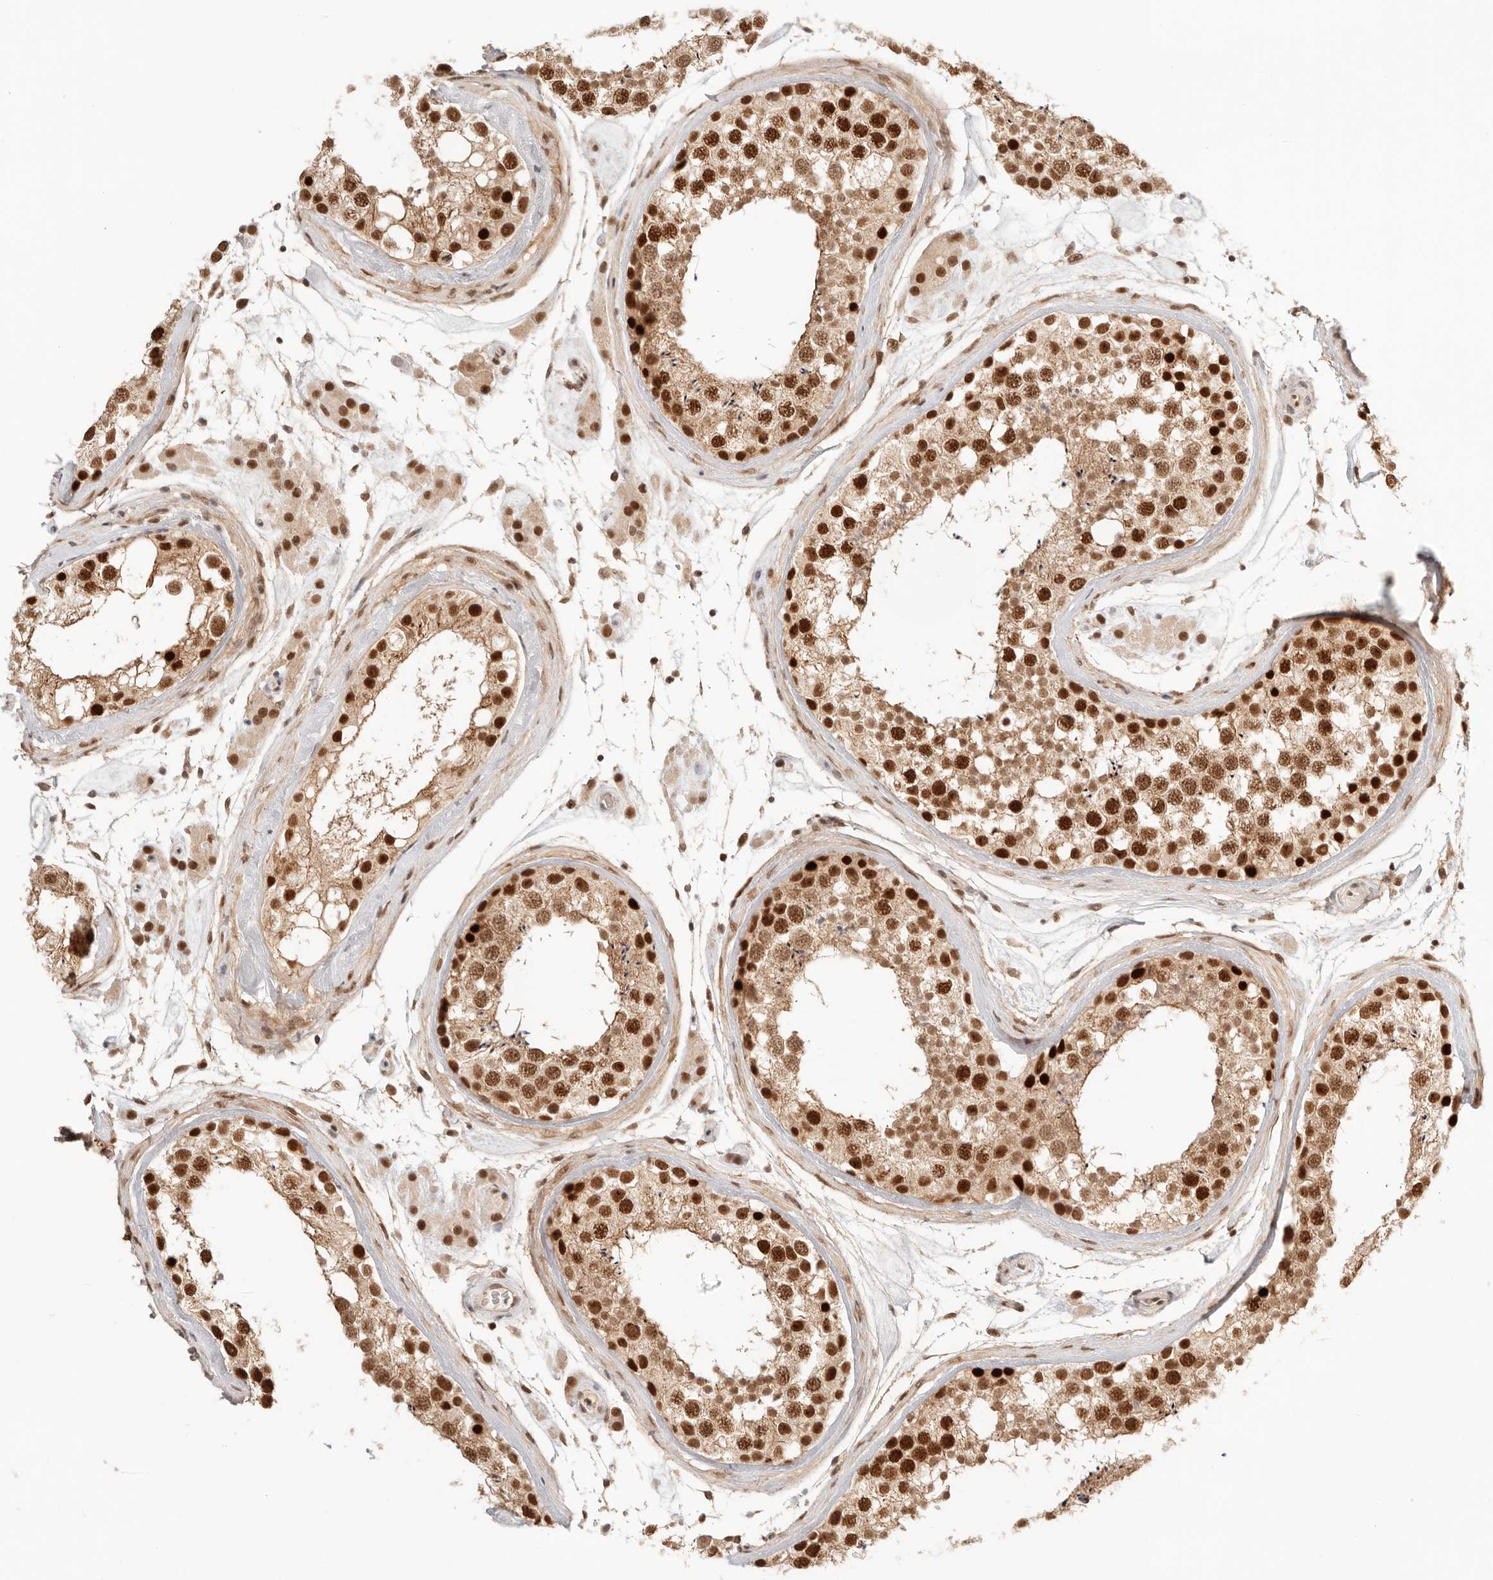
{"staining": {"intensity": "strong", "quantity": ">75%", "location": "nuclear"}, "tissue": "testis", "cell_type": "Cells in seminiferous ducts", "image_type": "normal", "snomed": [{"axis": "morphology", "description": "Normal tissue, NOS"}, {"axis": "topography", "description": "Testis"}], "caption": "Immunohistochemical staining of normal testis shows strong nuclear protein expression in approximately >75% of cells in seminiferous ducts.", "gene": "GTF2E2", "patient": {"sex": "male", "age": 46}}